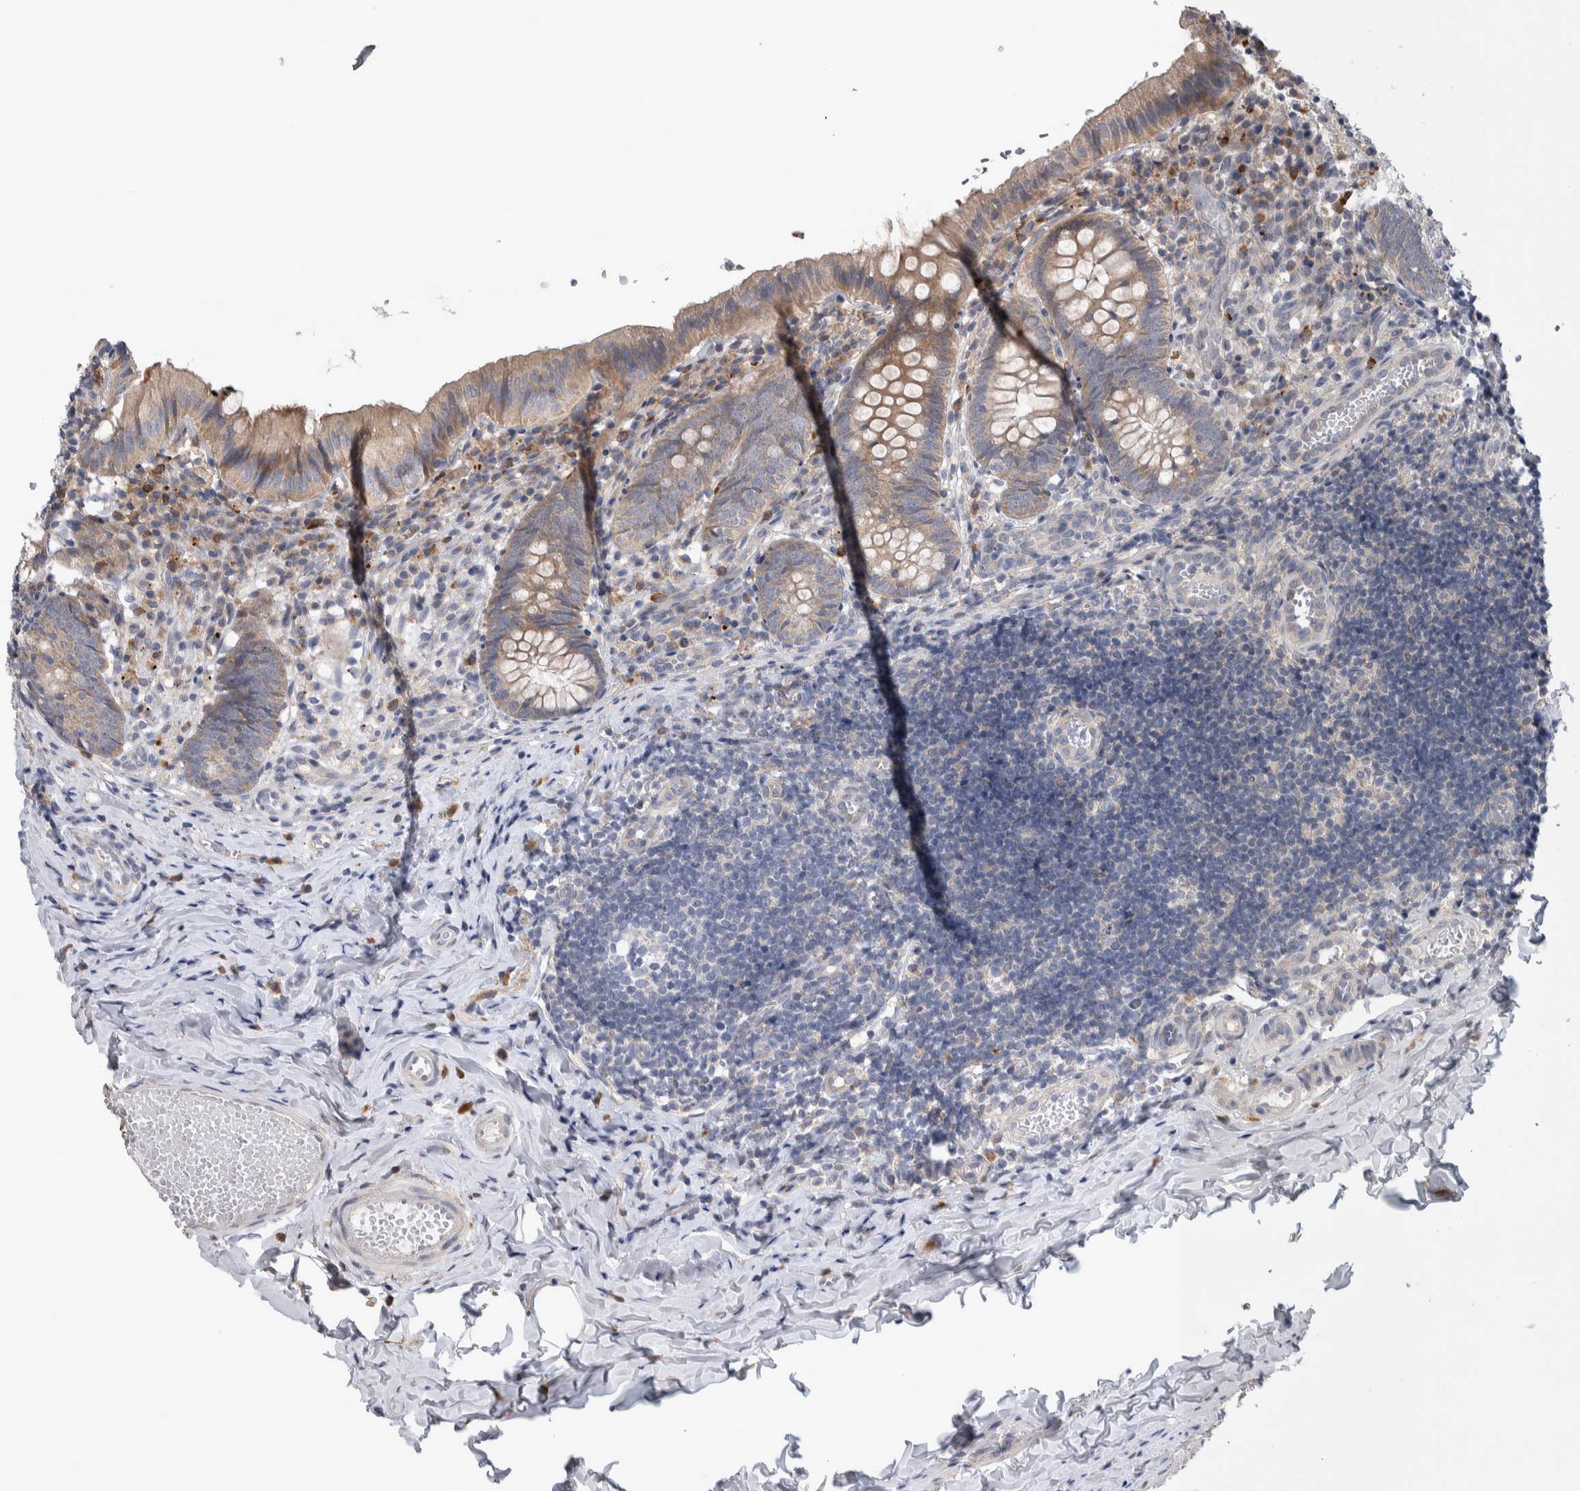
{"staining": {"intensity": "moderate", "quantity": "25%-75%", "location": "cytoplasmic/membranous"}, "tissue": "appendix", "cell_type": "Glandular cells", "image_type": "normal", "snomed": [{"axis": "morphology", "description": "Normal tissue, NOS"}, {"axis": "topography", "description": "Appendix"}], "caption": "Normal appendix was stained to show a protein in brown. There is medium levels of moderate cytoplasmic/membranous staining in about 25%-75% of glandular cells. (Brightfield microscopy of DAB IHC at high magnification).", "gene": "IBTK", "patient": {"sex": "male", "age": 8}}